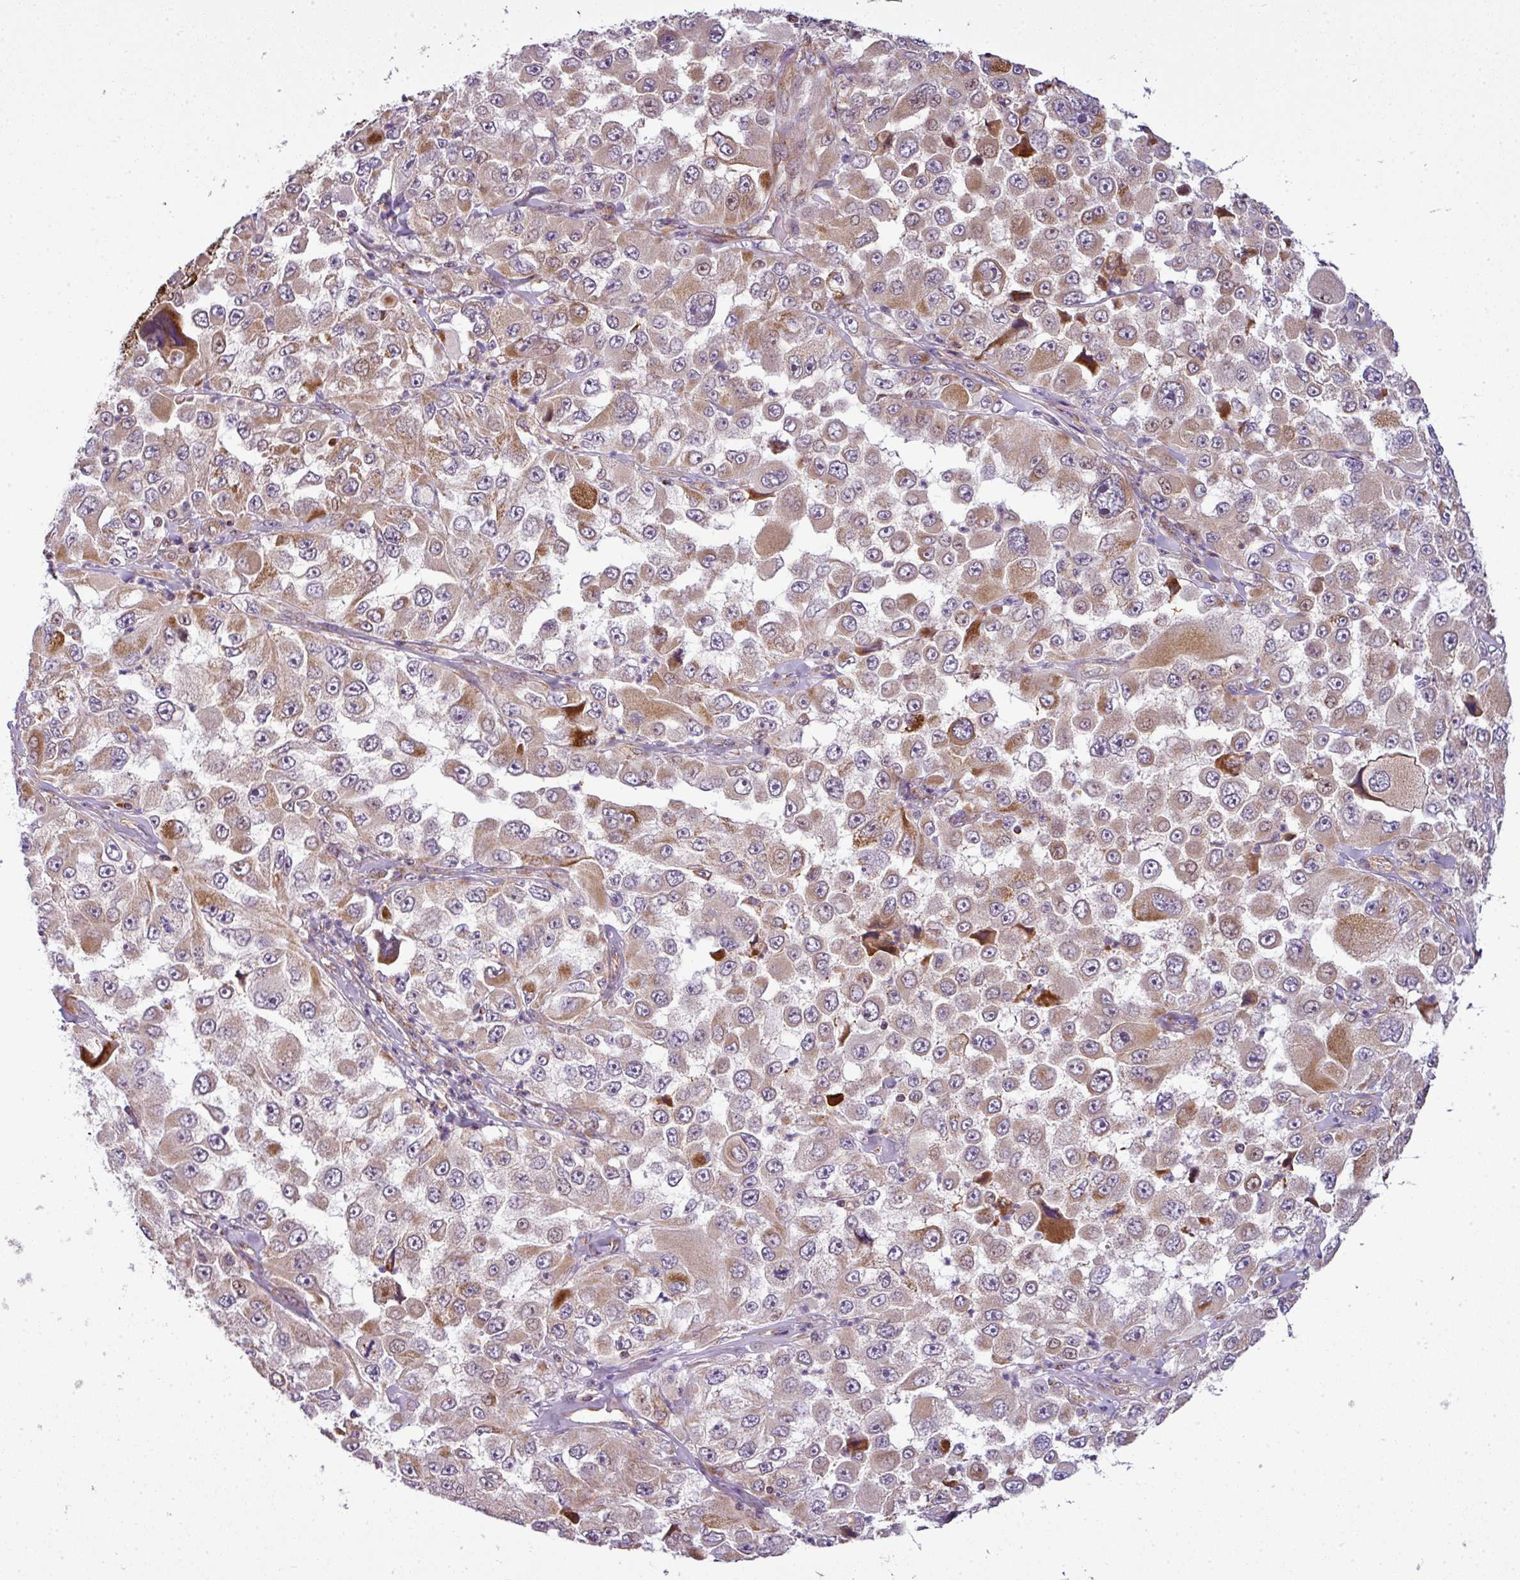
{"staining": {"intensity": "moderate", "quantity": "25%-75%", "location": "cytoplasmic/membranous"}, "tissue": "melanoma", "cell_type": "Tumor cells", "image_type": "cancer", "snomed": [{"axis": "morphology", "description": "Malignant melanoma, Metastatic site"}, {"axis": "topography", "description": "Lymph node"}], "caption": "Immunohistochemical staining of malignant melanoma (metastatic site) demonstrates moderate cytoplasmic/membranous protein staining in approximately 25%-75% of tumor cells. The staining was performed using DAB (3,3'-diaminobenzidine) to visualize the protein expression in brown, while the nuclei were stained in blue with hematoxylin (Magnification: 20x).", "gene": "PRELID3B", "patient": {"sex": "male", "age": 62}}